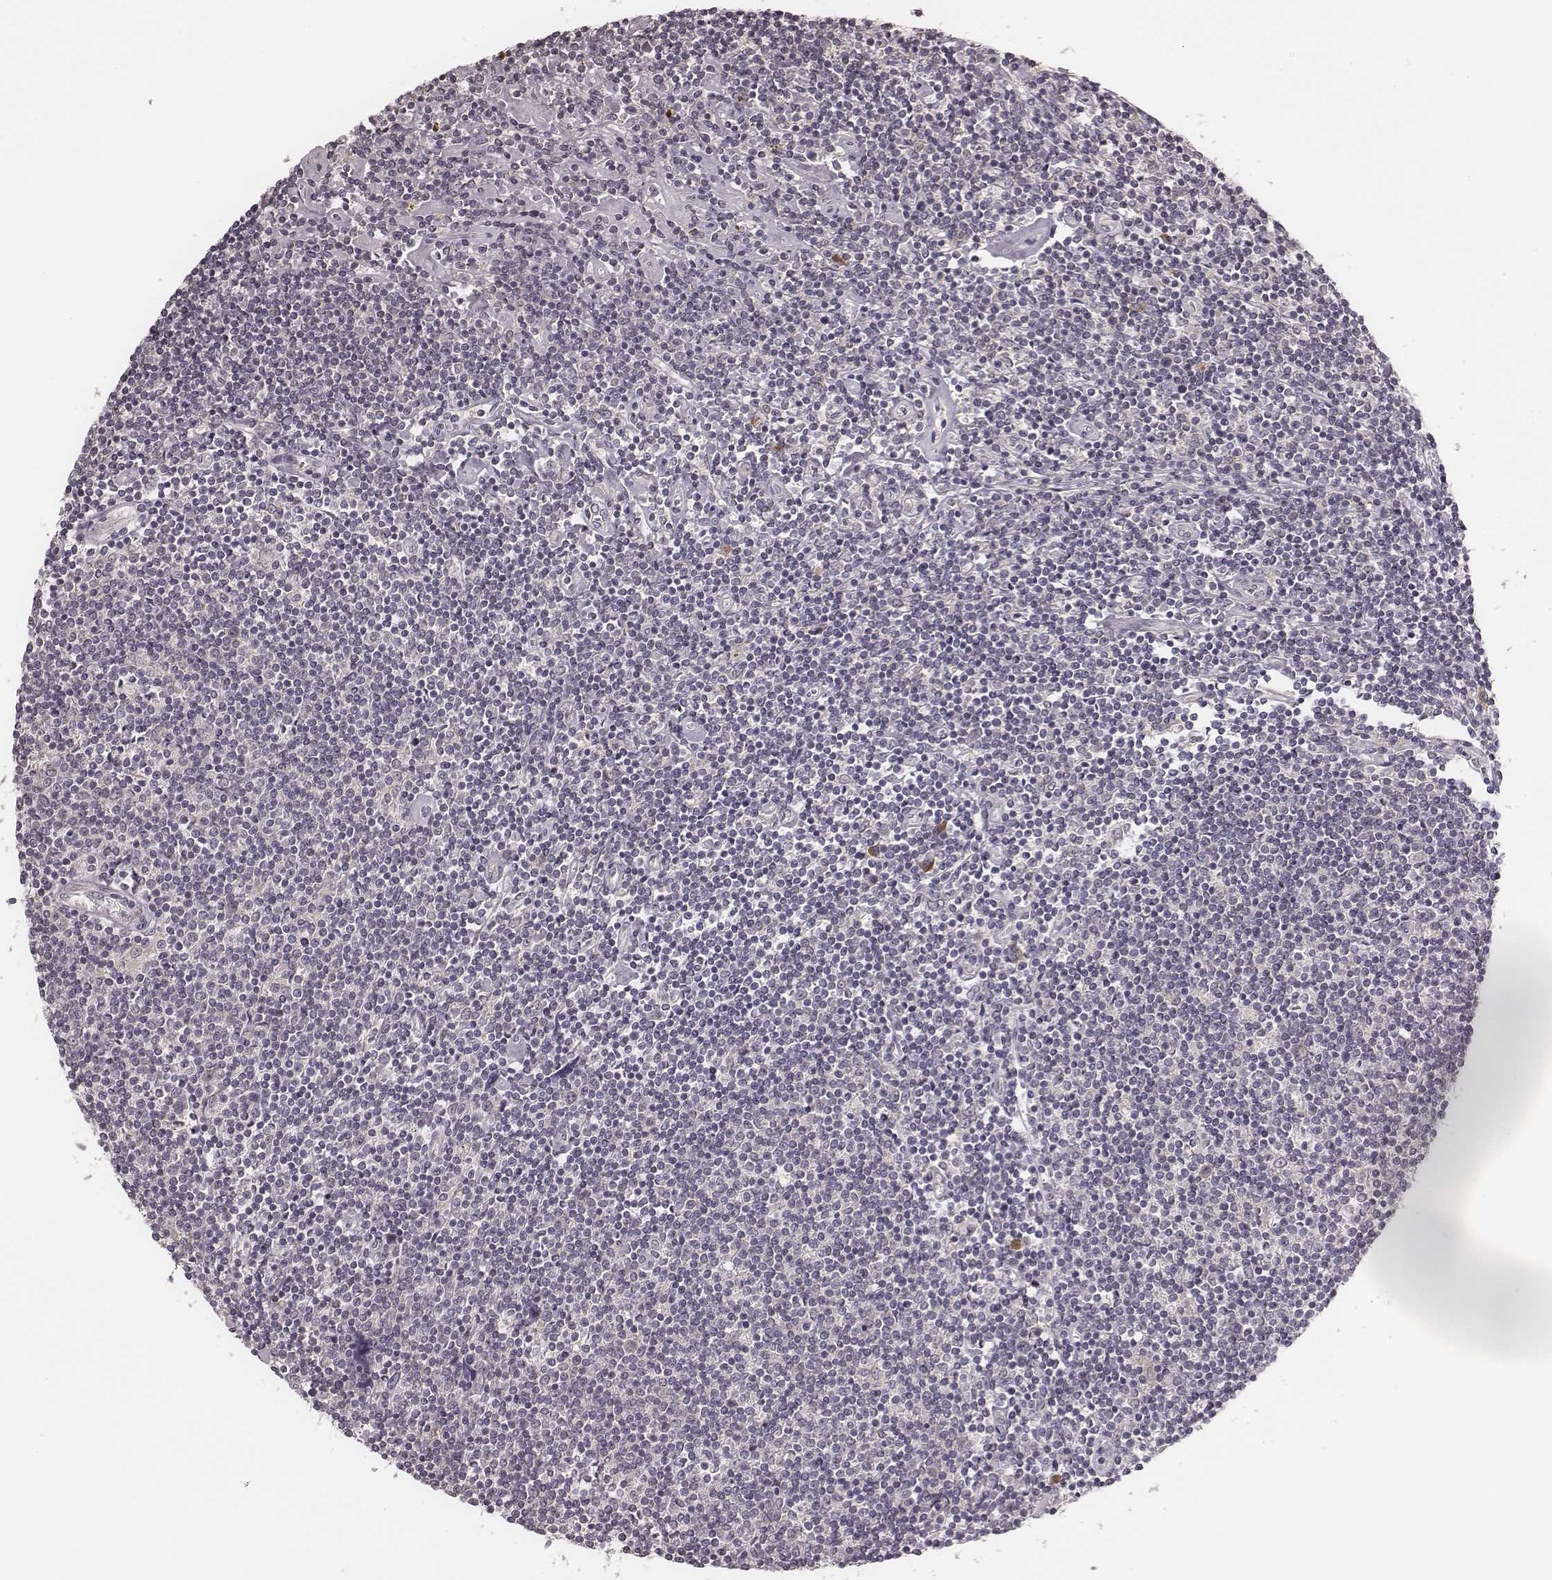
{"staining": {"intensity": "negative", "quantity": "none", "location": "none"}, "tissue": "lymphoma", "cell_type": "Tumor cells", "image_type": "cancer", "snomed": [{"axis": "morphology", "description": "Hodgkin's disease, NOS"}, {"axis": "topography", "description": "Lymph node"}], "caption": "Lymphoma stained for a protein using immunohistochemistry displays no staining tumor cells.", "gene": "P2RX5", "patient": {"sex": "male", "age": 40}}